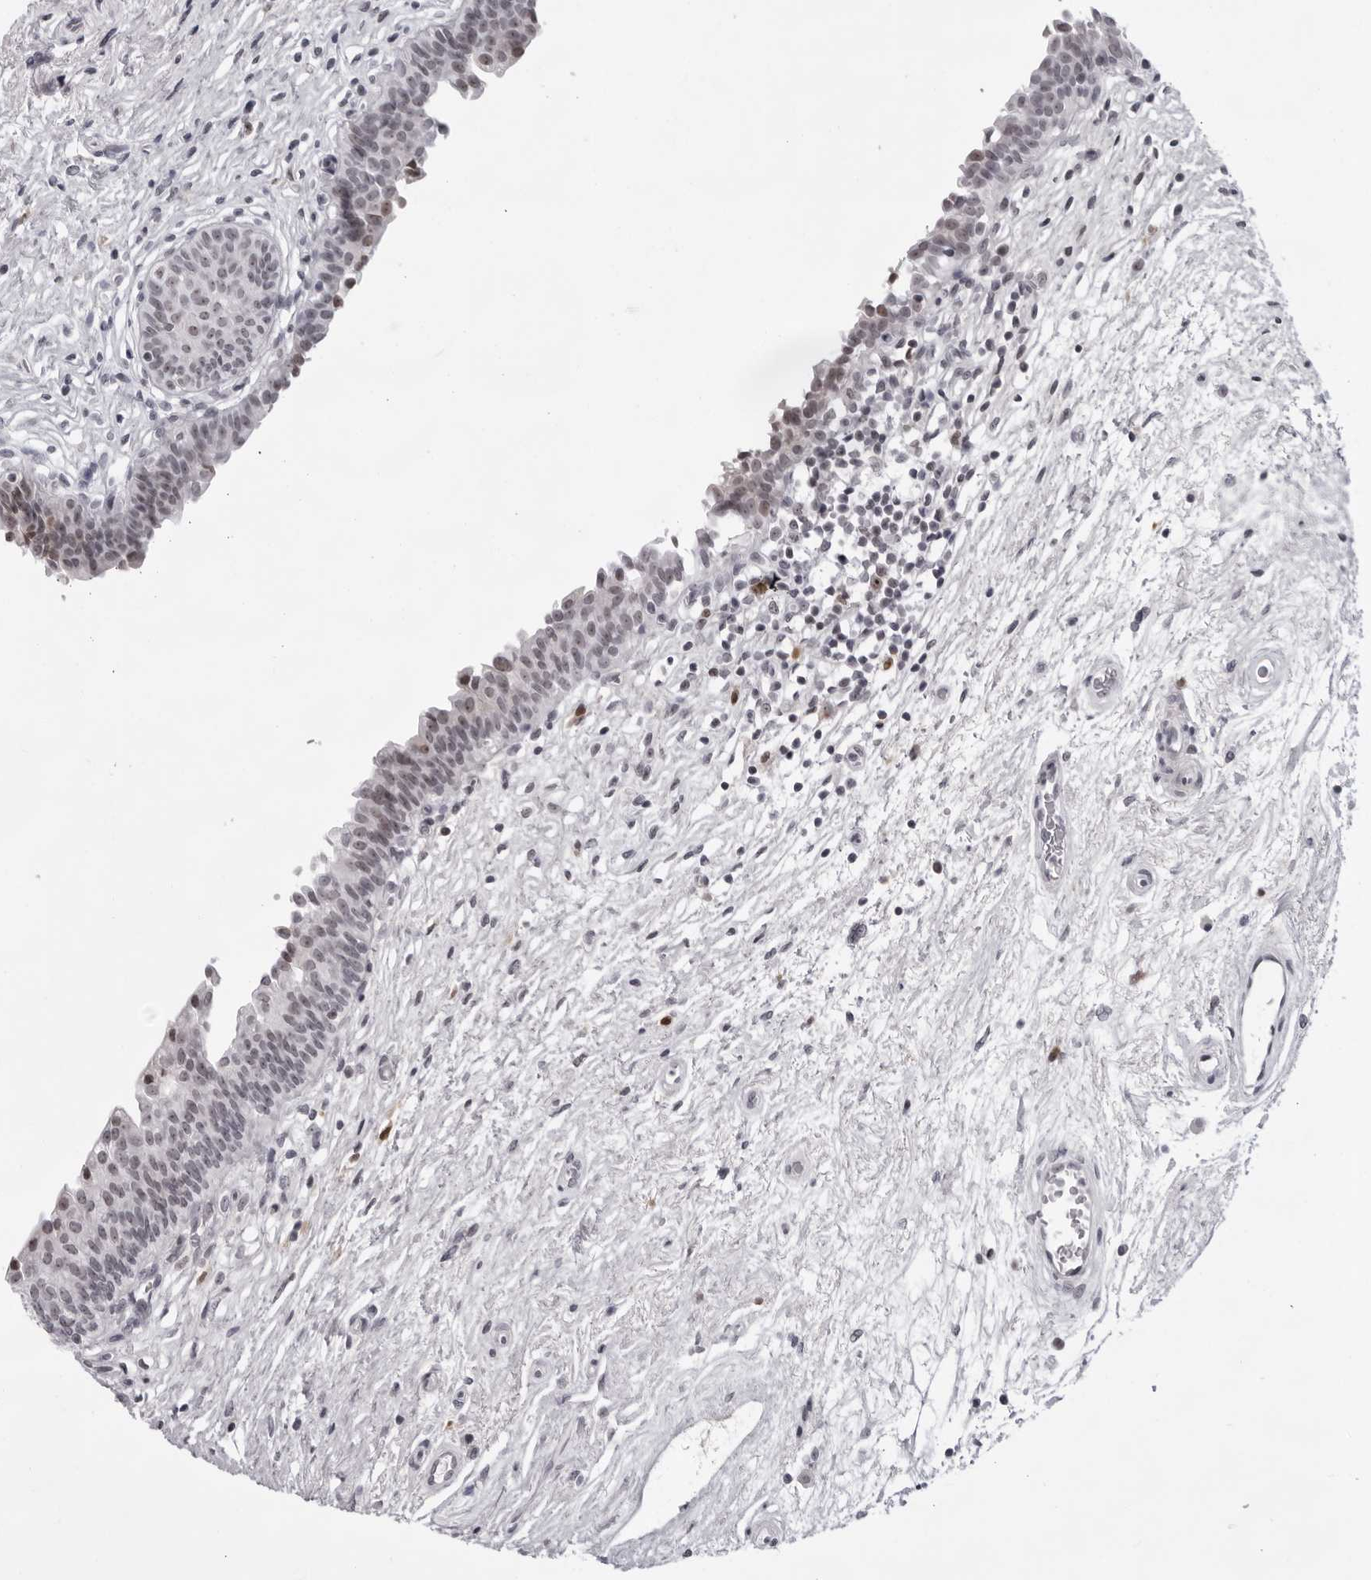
{"staining": {"intensity": "moderate", "quantity": "25%-75%", "location": "nuclear"}, "tissue": "urinary bladder", "cell_type": "Urothelial cells", "image_type": "normal", "snomed": [{"axis": "morphology", "description": "Normal tissue, NOS"}, {"axis": "topography", "description": "Urinary bladder"}], "caption": "Urinary bladder stained with immunohistochemistry displays moderate nuclear positivity in approximately 25%-75% of urothelial cells.", "gene": "EXOSC10", "patient": {"sex": "male", "age": 83}}